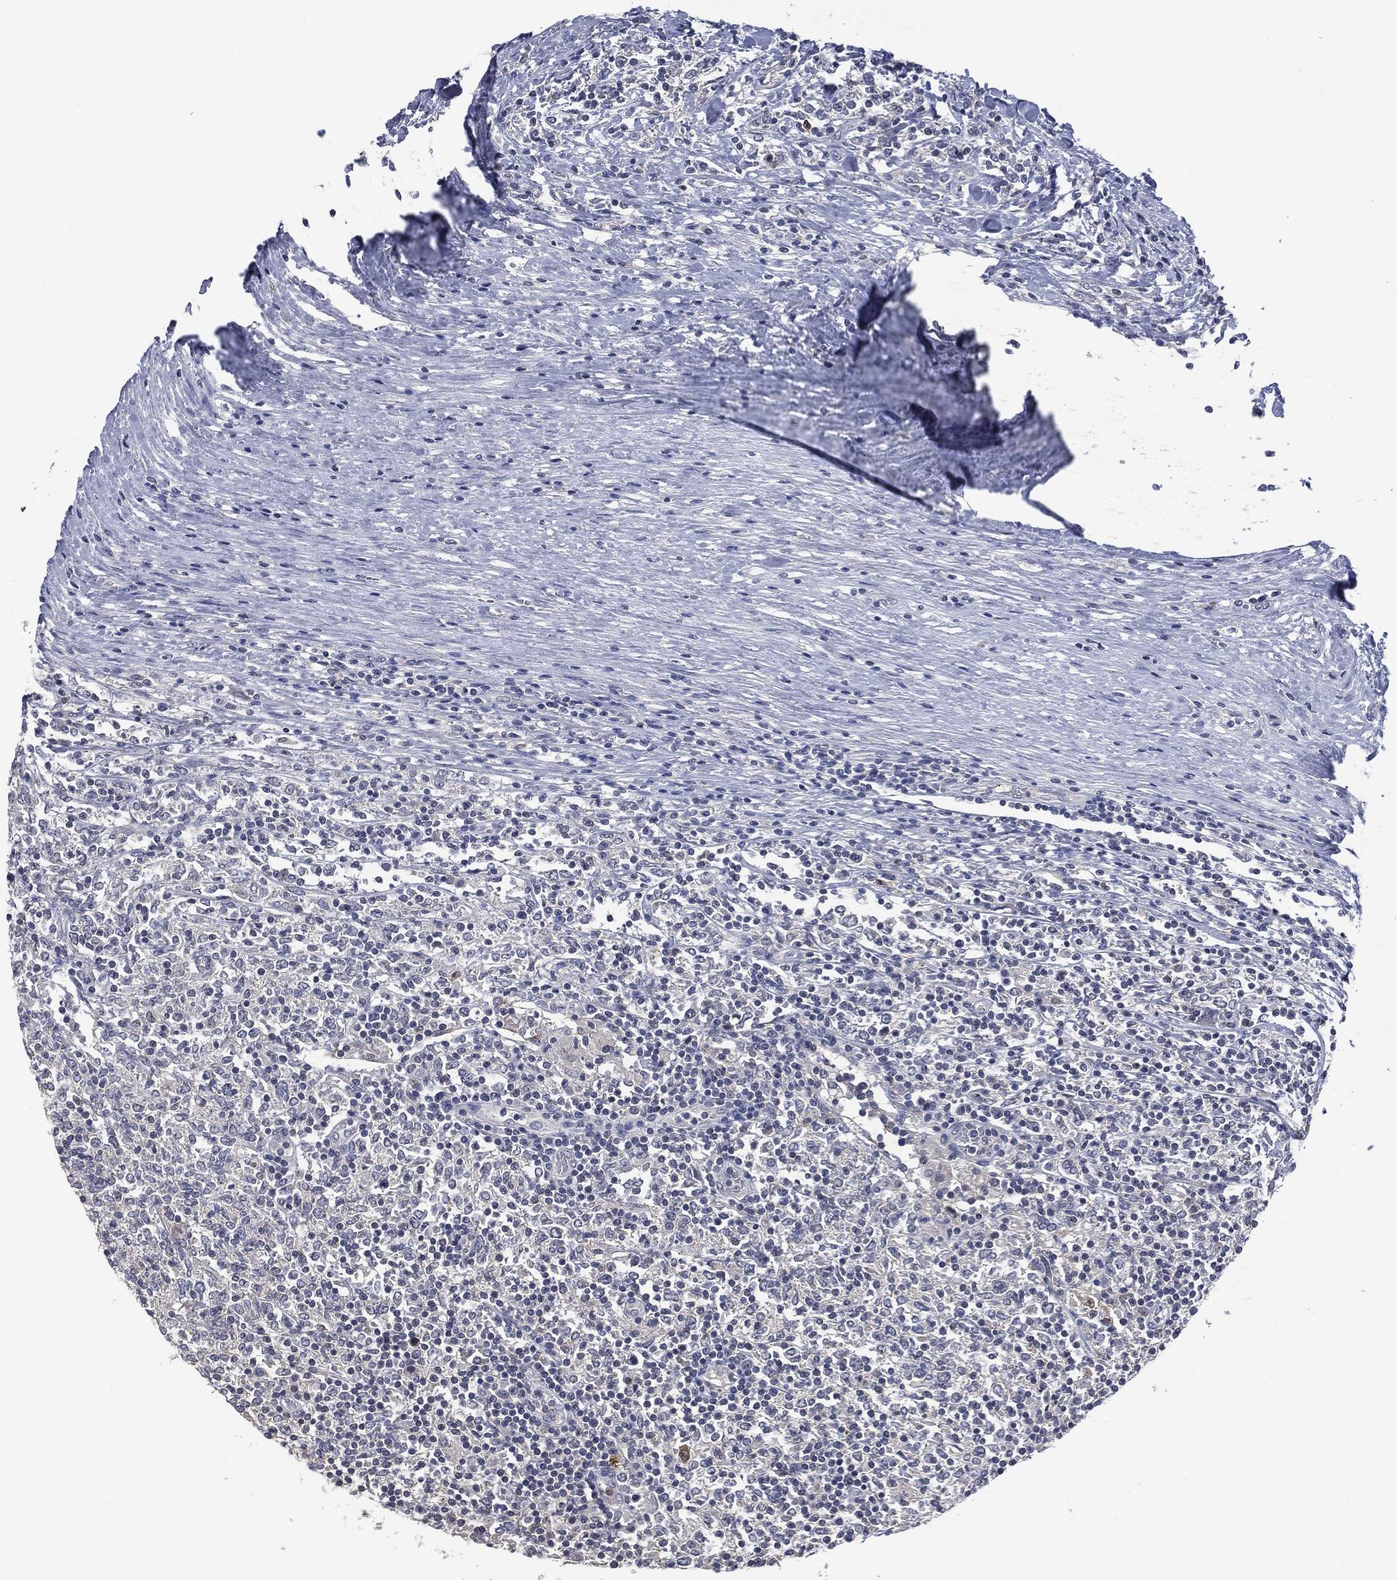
{"staining": {"intensity": "negative", "quantity": "none", "location": "none"}, "tissue": "lymphoma", "cell_type": "Tumor cells", "image_type": "cancer", "snomed": [{"axis": "morphology", "description": "Malignant lymphoma, non-Hodgkin's type, High grade"}, {"axis": "topography", "description": "Lymph node"}], "caption": "Lymphoma was stained to show a protein in brown. There is no significant staining in tumor cells.", "gene": "IL1RN", "patient": {"sex": "female", "age": 84}}